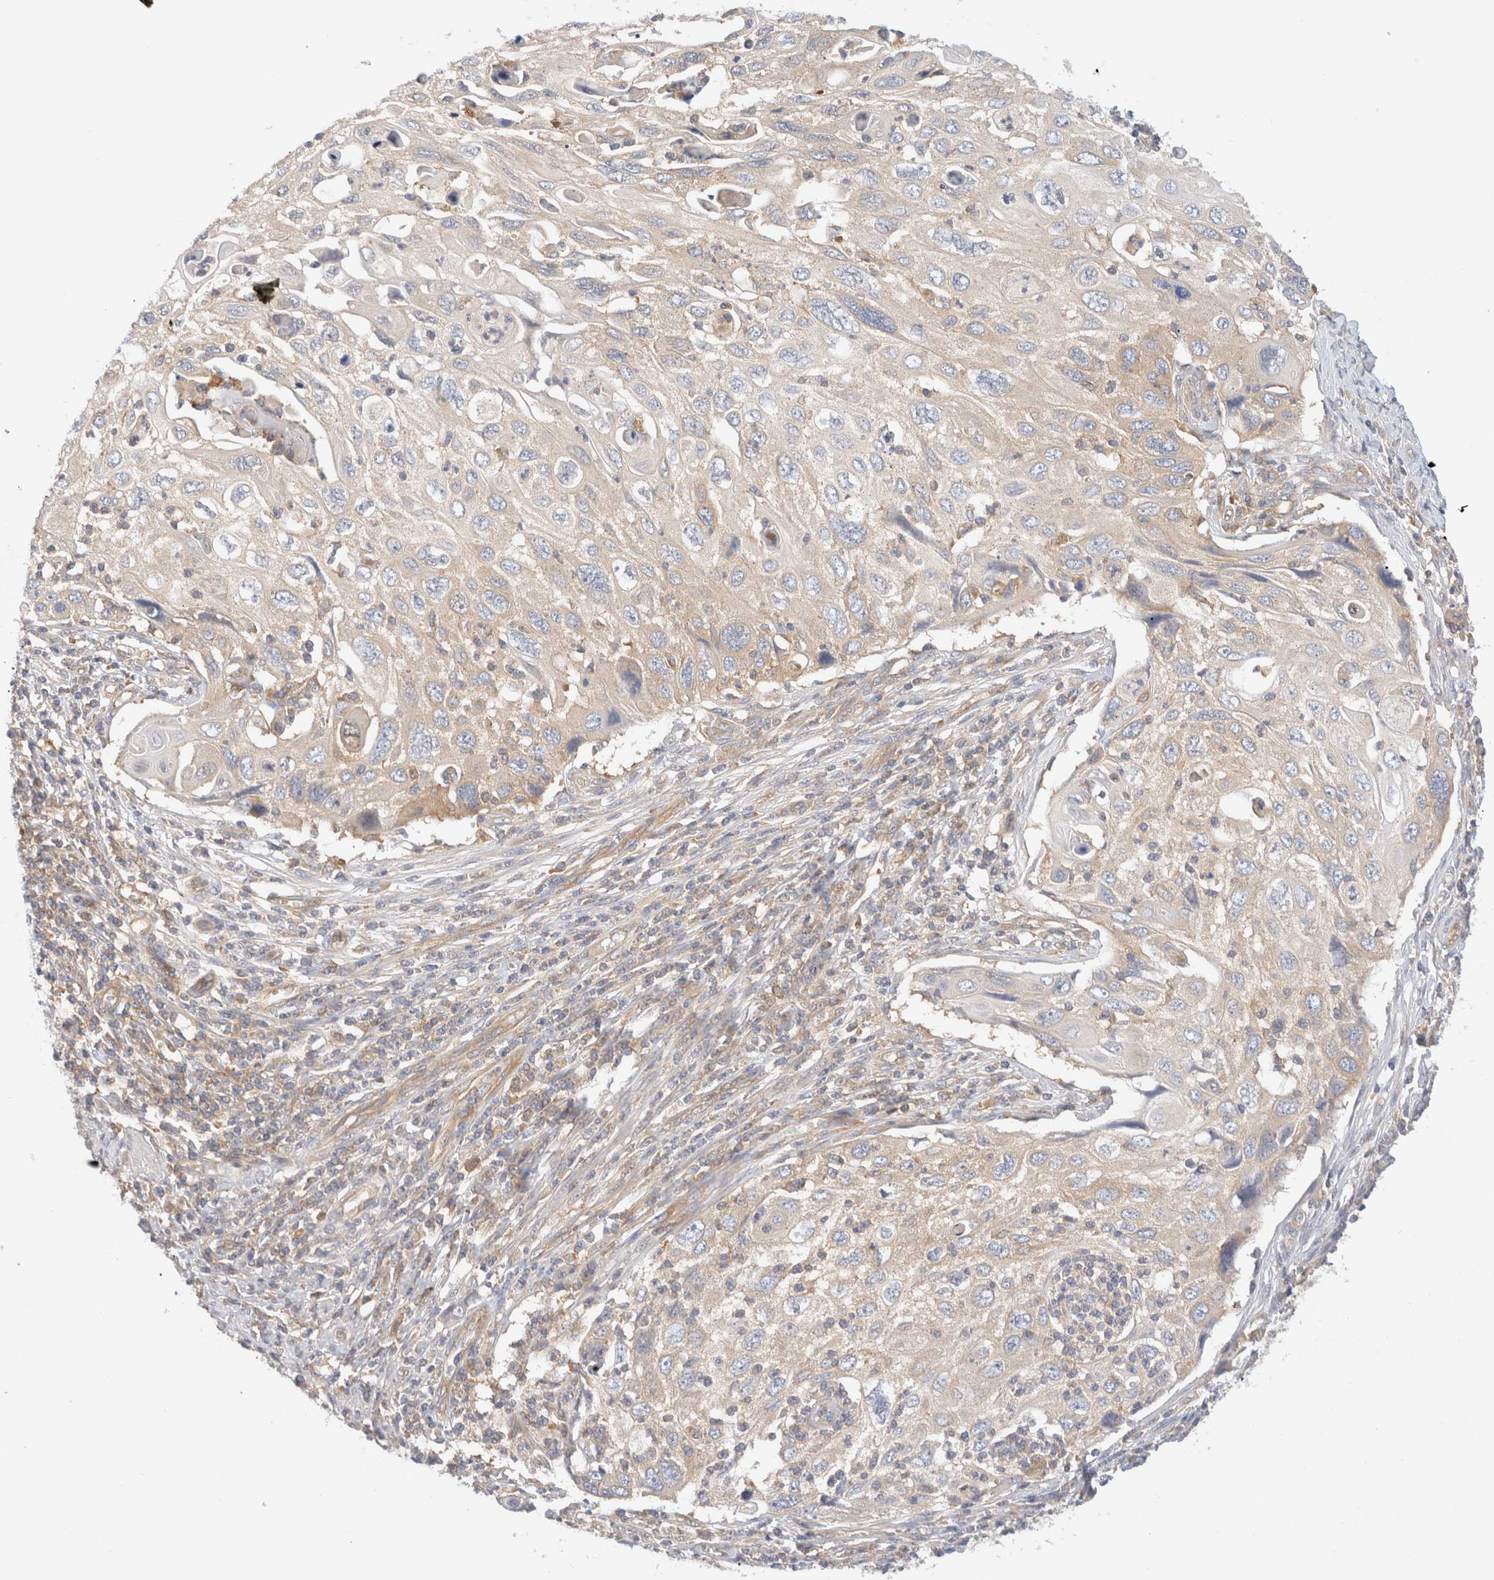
{"staining": {"intensity": "weak", "quantity": "25%-75%", "location": "cytoplasmic/membranous"}, "tissue": "cervical cancer", "cell_type": "Tumor cells", "image_type": "cancer", "snomed": [{"axis": "morphology", "description": "Squamous cell carcinoma, NOS"}, {"axis": "topography", "description": "Cervix"}], "caption": "Immunohistochemistry (IHC) of cervical squamous cell carcinoma demonstrates low levels of weak cytoplasmic/membranous expression in approximately 25%-75% of tumor cells.", "gene": "RABEP1", "patient": {"sex": "female", "age": 70}}